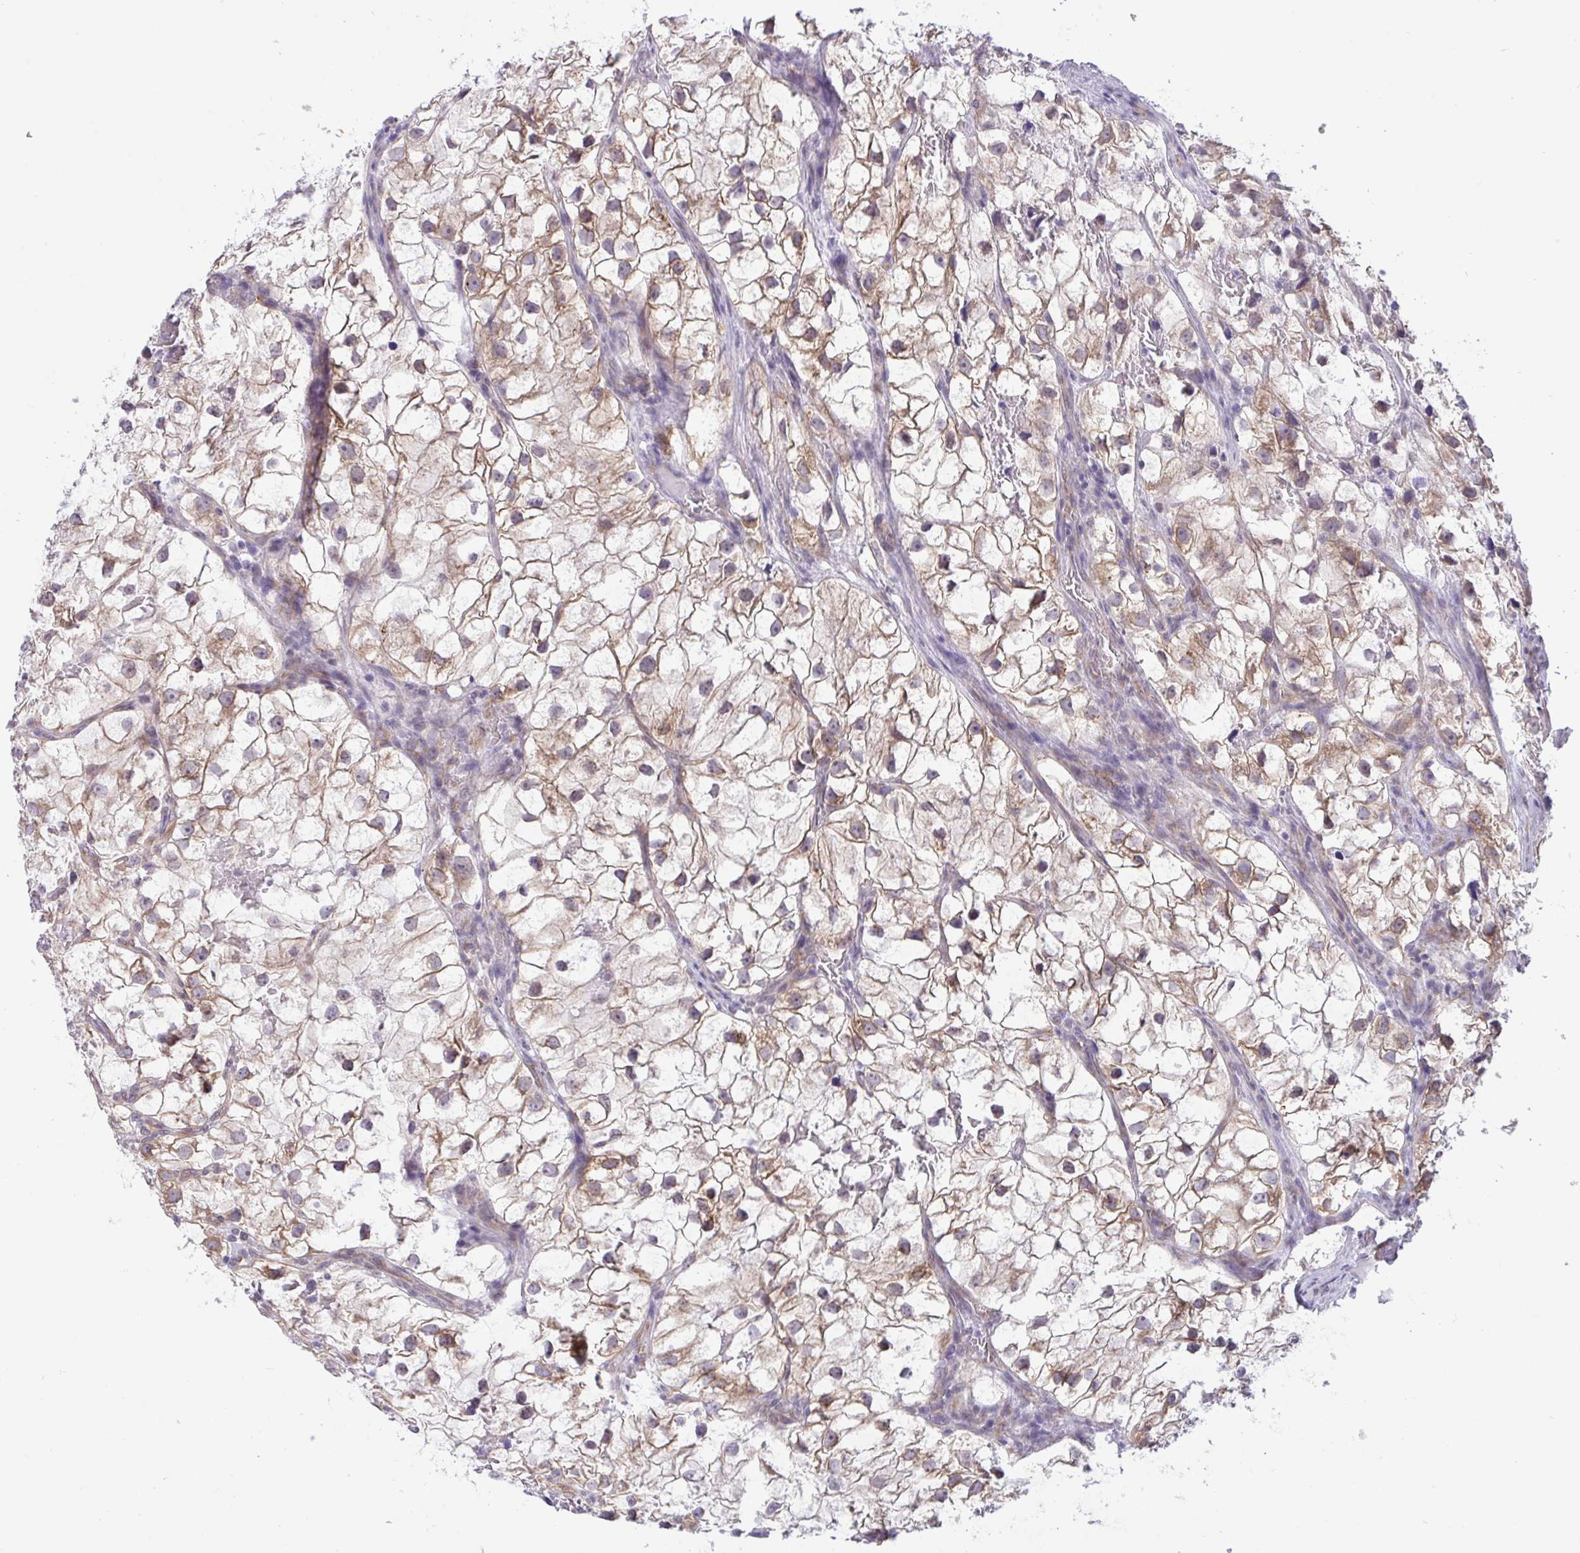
{"staining": {"intensity": "moderate", "quantity": ">75%", "location": "cytoplasmic/membranous"}, "tissue": "renal cancer", "cell_type": "Tumor cells", "image_type": "cancer", "snomed": [{"axis": "morphology", "description": "Adenocarcinoma, NOS"}, {"axis": "topography", "description": "Kidney"}], "caption": "DAB (3,3'-diaminobenzidine) immunohistochemical staining of adenocarcinoma (renal) reveals moderate cytoplasmic/membranous protein expression in about >75% of tumor cells.", "gene": "CAMLG", "patient": {"sex": "male", "age": 59}}